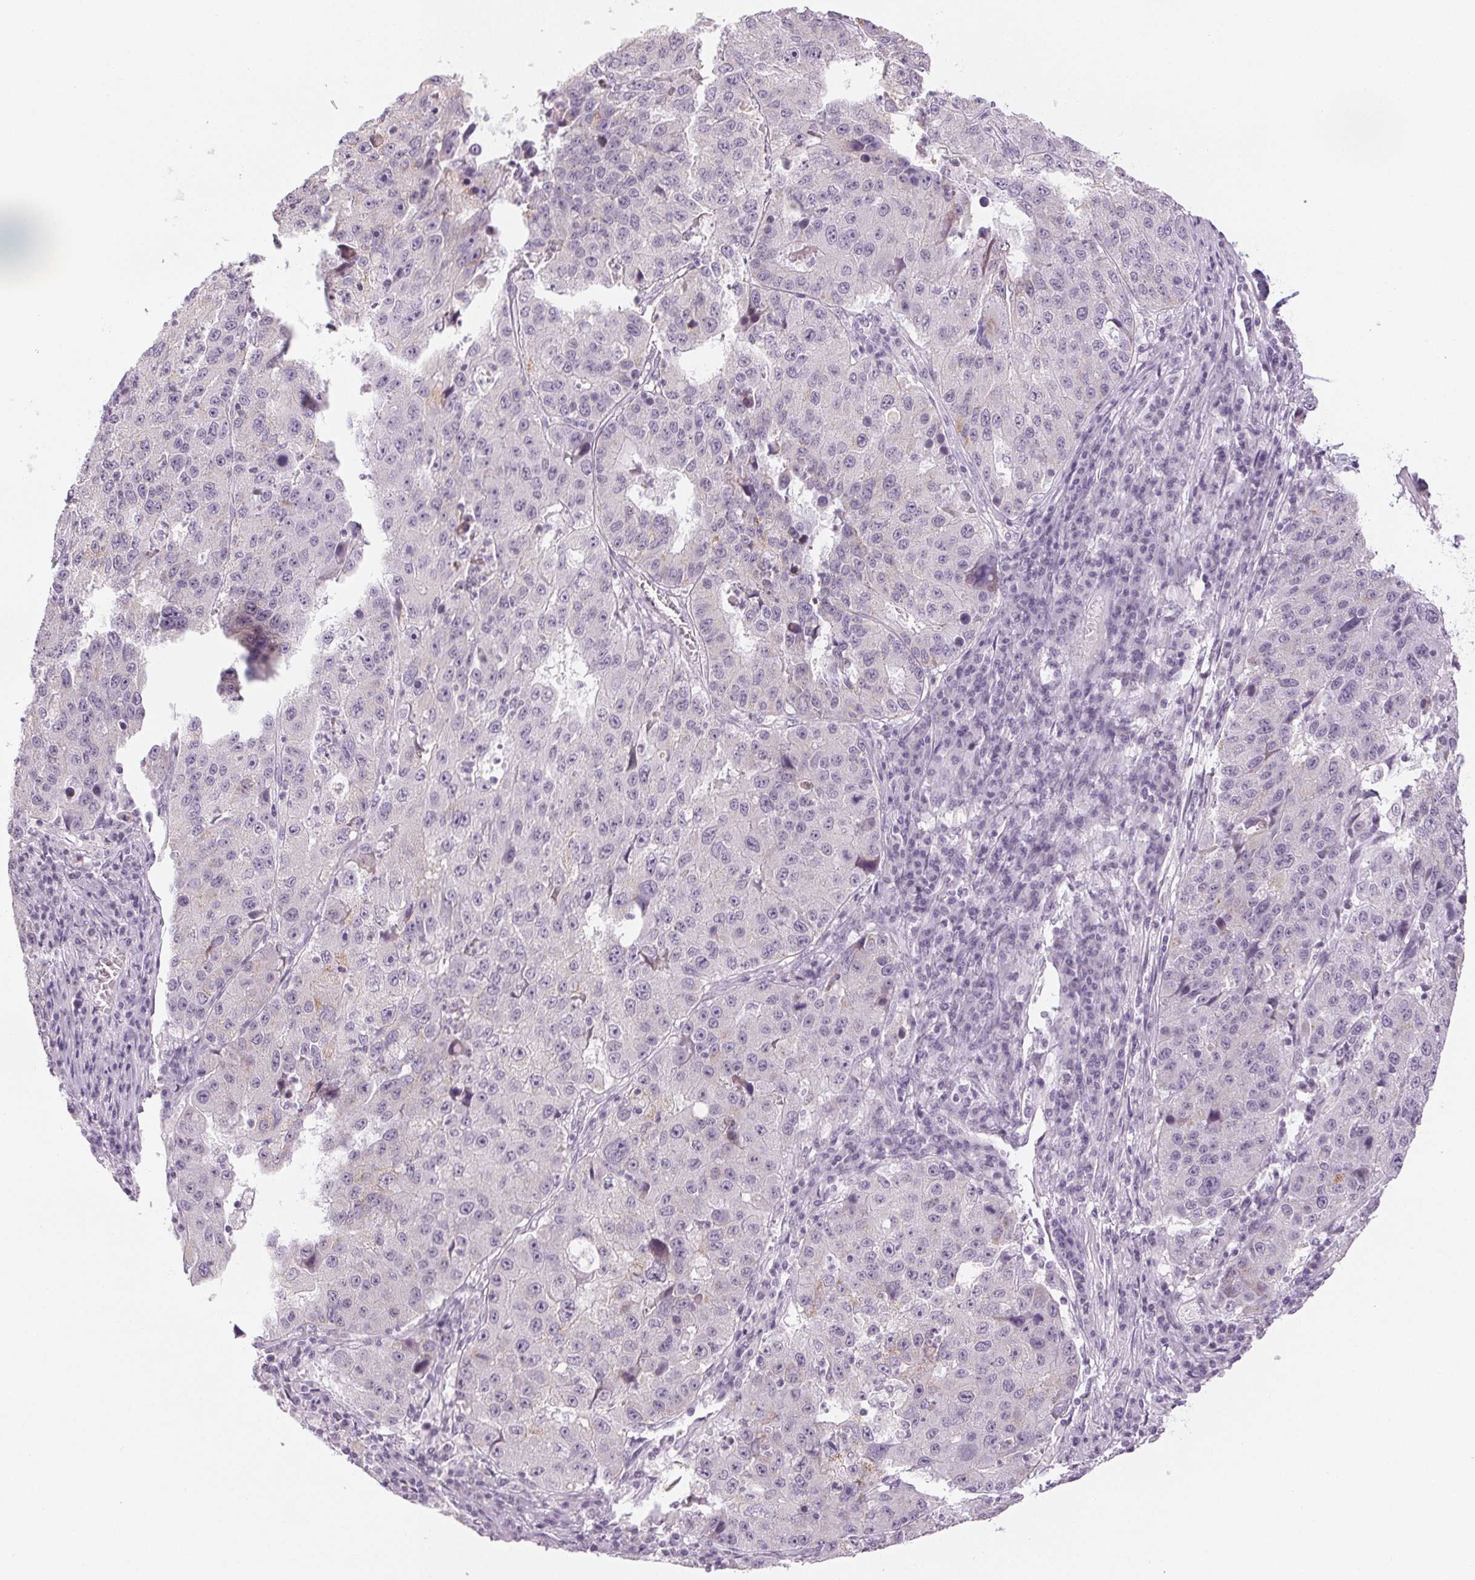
{"staining": {"intensity": "negative", "quantity": "none", "location": "none"}, "tissue": "stomach cancer", "cell_type": "Tumor cells", "image_type": "cancer", "snomed": [{"axis": "morphology", "description": "Adenocarcinoma, NOS"}, {"axis": "topography", "description": "Stomach"}], "caption": "The micrograph displays no significant expression in tumor cells of stomach cancer.", "gene": "EHHADH", "patient": {"sex": "male", "age": 71}}